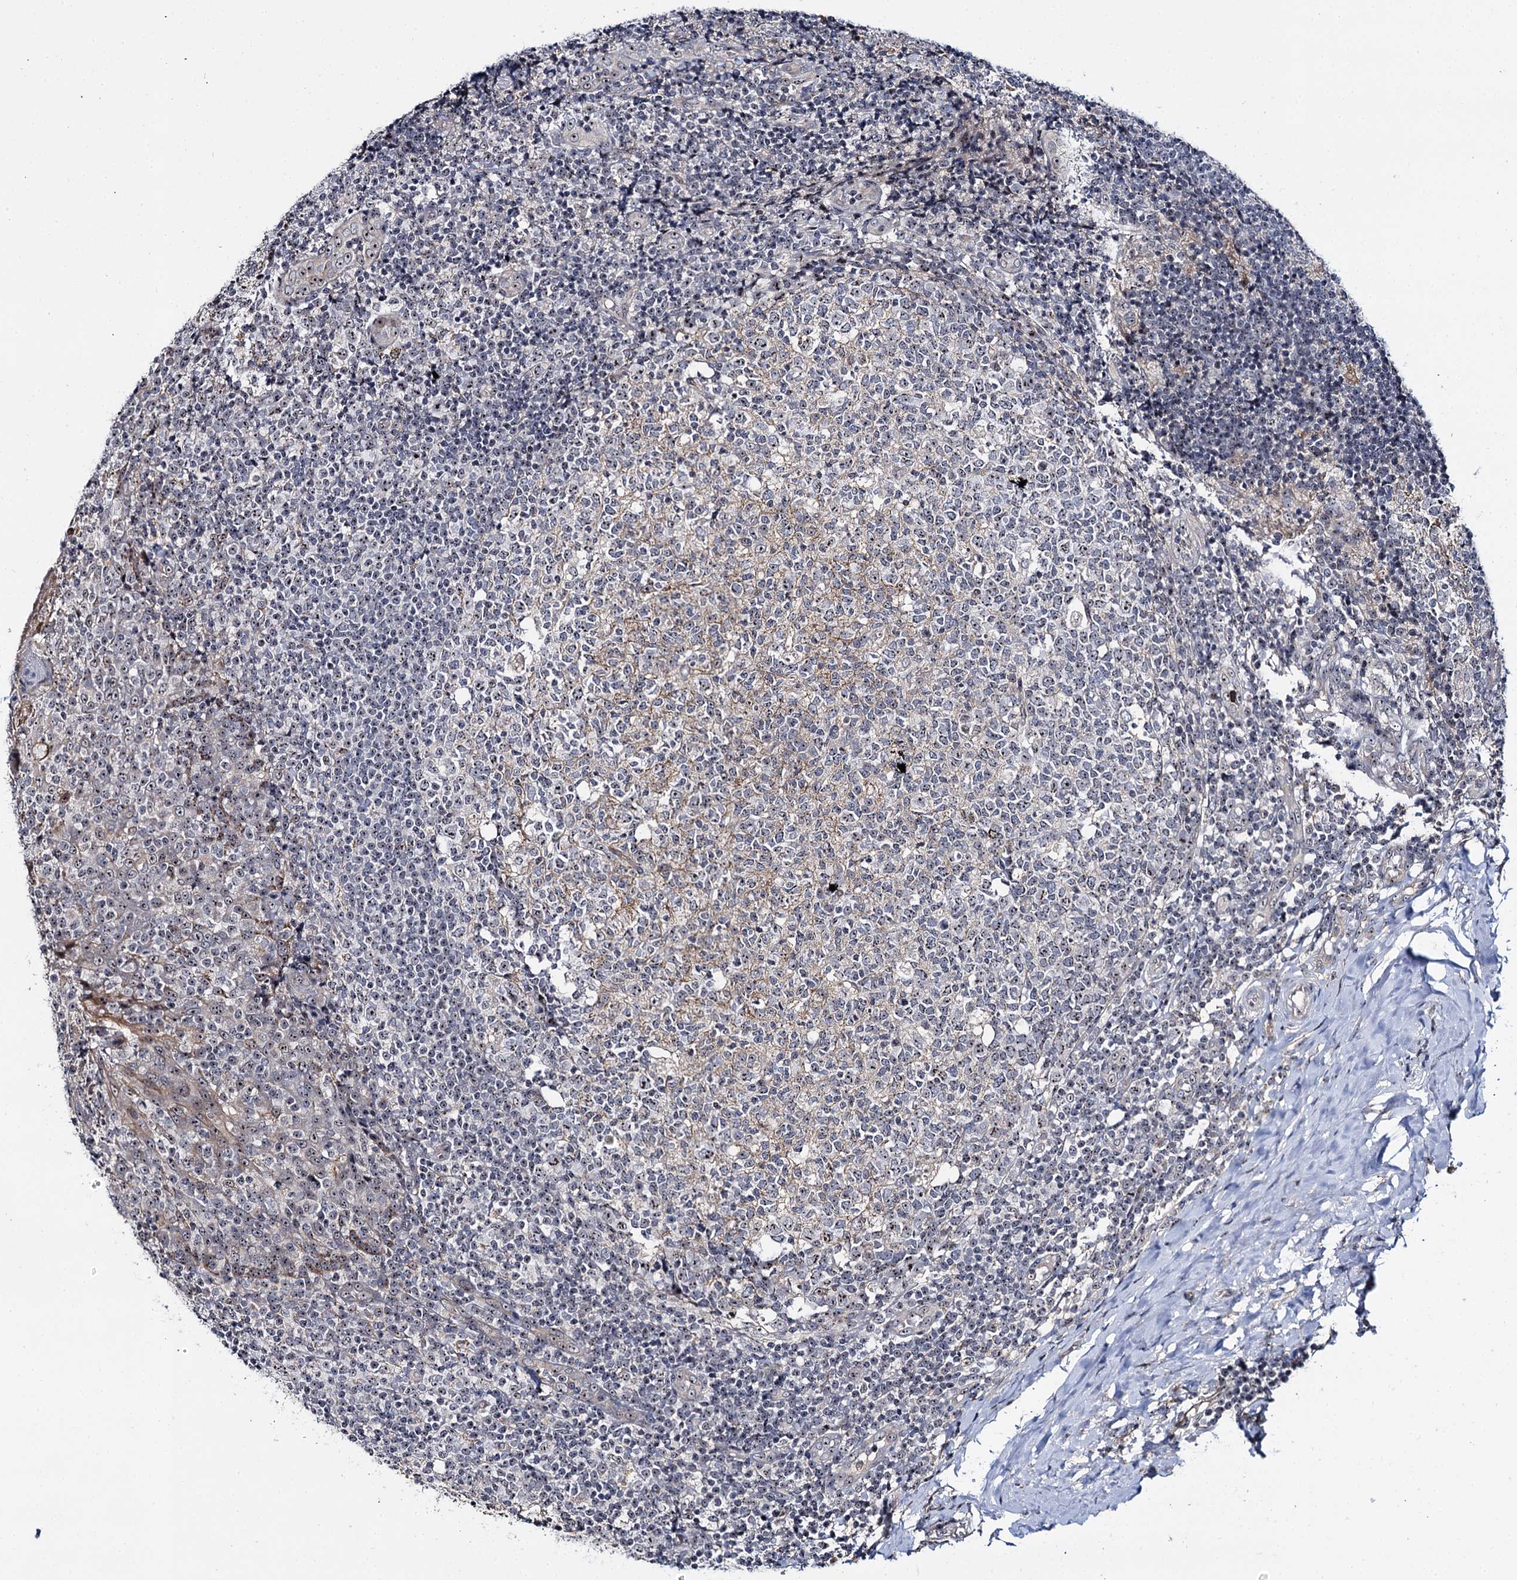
{"staining": {"intensity": "moderate", "quantity": "25%-75%", "location": "cytoplasmic/membranous,nuclear"}, "tissue": "tonsil", "cell_type": "Germinal center cells", "image_type": "normal", "snomed": [{"axis": "morphology", "description": "Normal tissue, NOS"}, {"axis": "topography", "description": "Tonsil"}], "caption": "Immunohistochemistry (IHC) image of normal human tonsil stained for a protein (brown), which exhibits medium levels of moderate cytoplasmic/membranous,nuclear expression in approximately 25%-75% of germinal center cells.", "gene": "SUPT20H", "patient": {"sex": "female", "age": 19}}